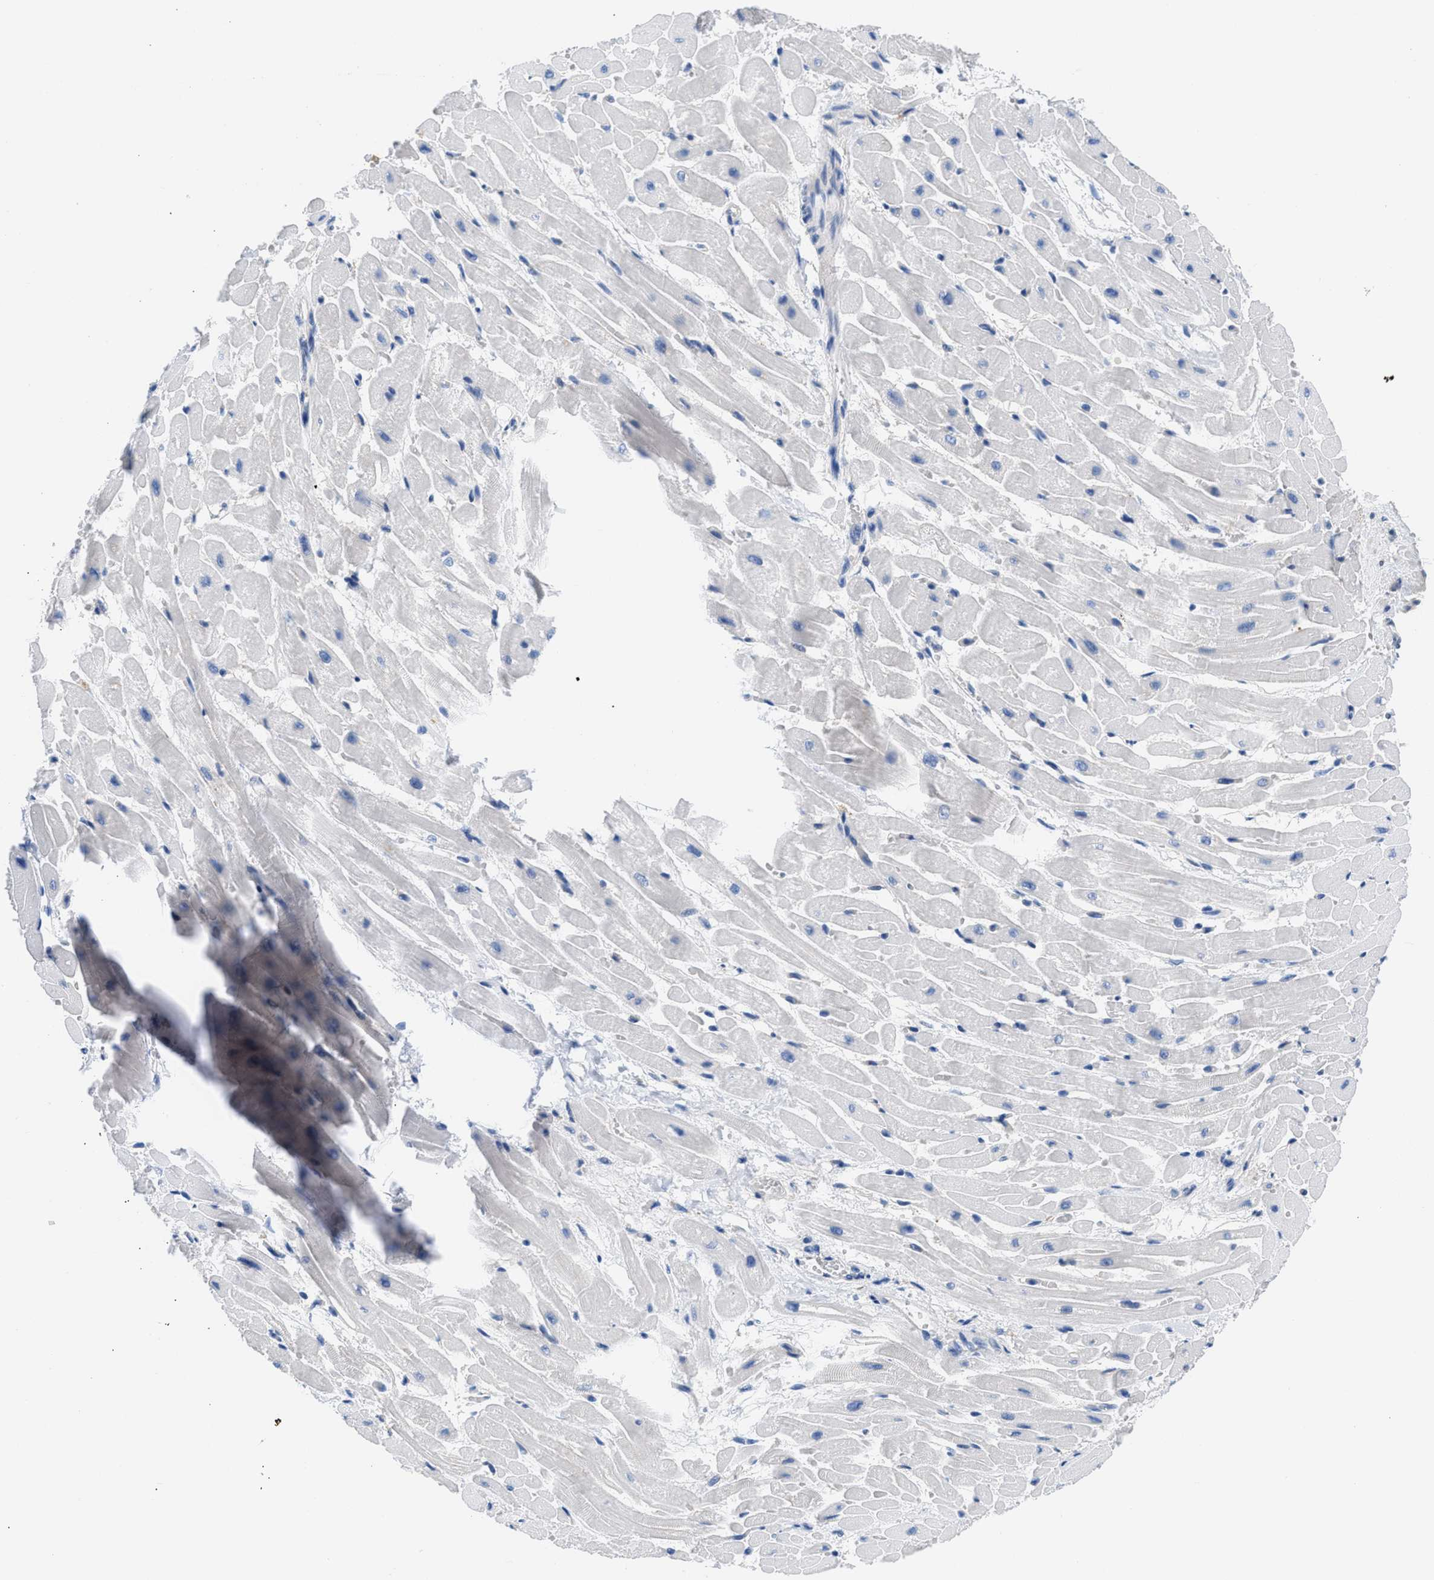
{"staining": {"intensity": "negative", "quantity": "none", "location": "none"}, "tissue": "heart muscle", "cell_type": "Cardiomyocytes", "image_type": "normal", "snomed": [{"axis": "morphology", "description": "Normal tissue, NOS"}, {"axis": "topography", "description": "Heart"}], "caption": "Immunohistochemical staining of normal human heart muscle demonstrates no significant expression in cardiomyocytes.", "gene": "CBR1", "patient": {"sex": "male", "age": 45}}